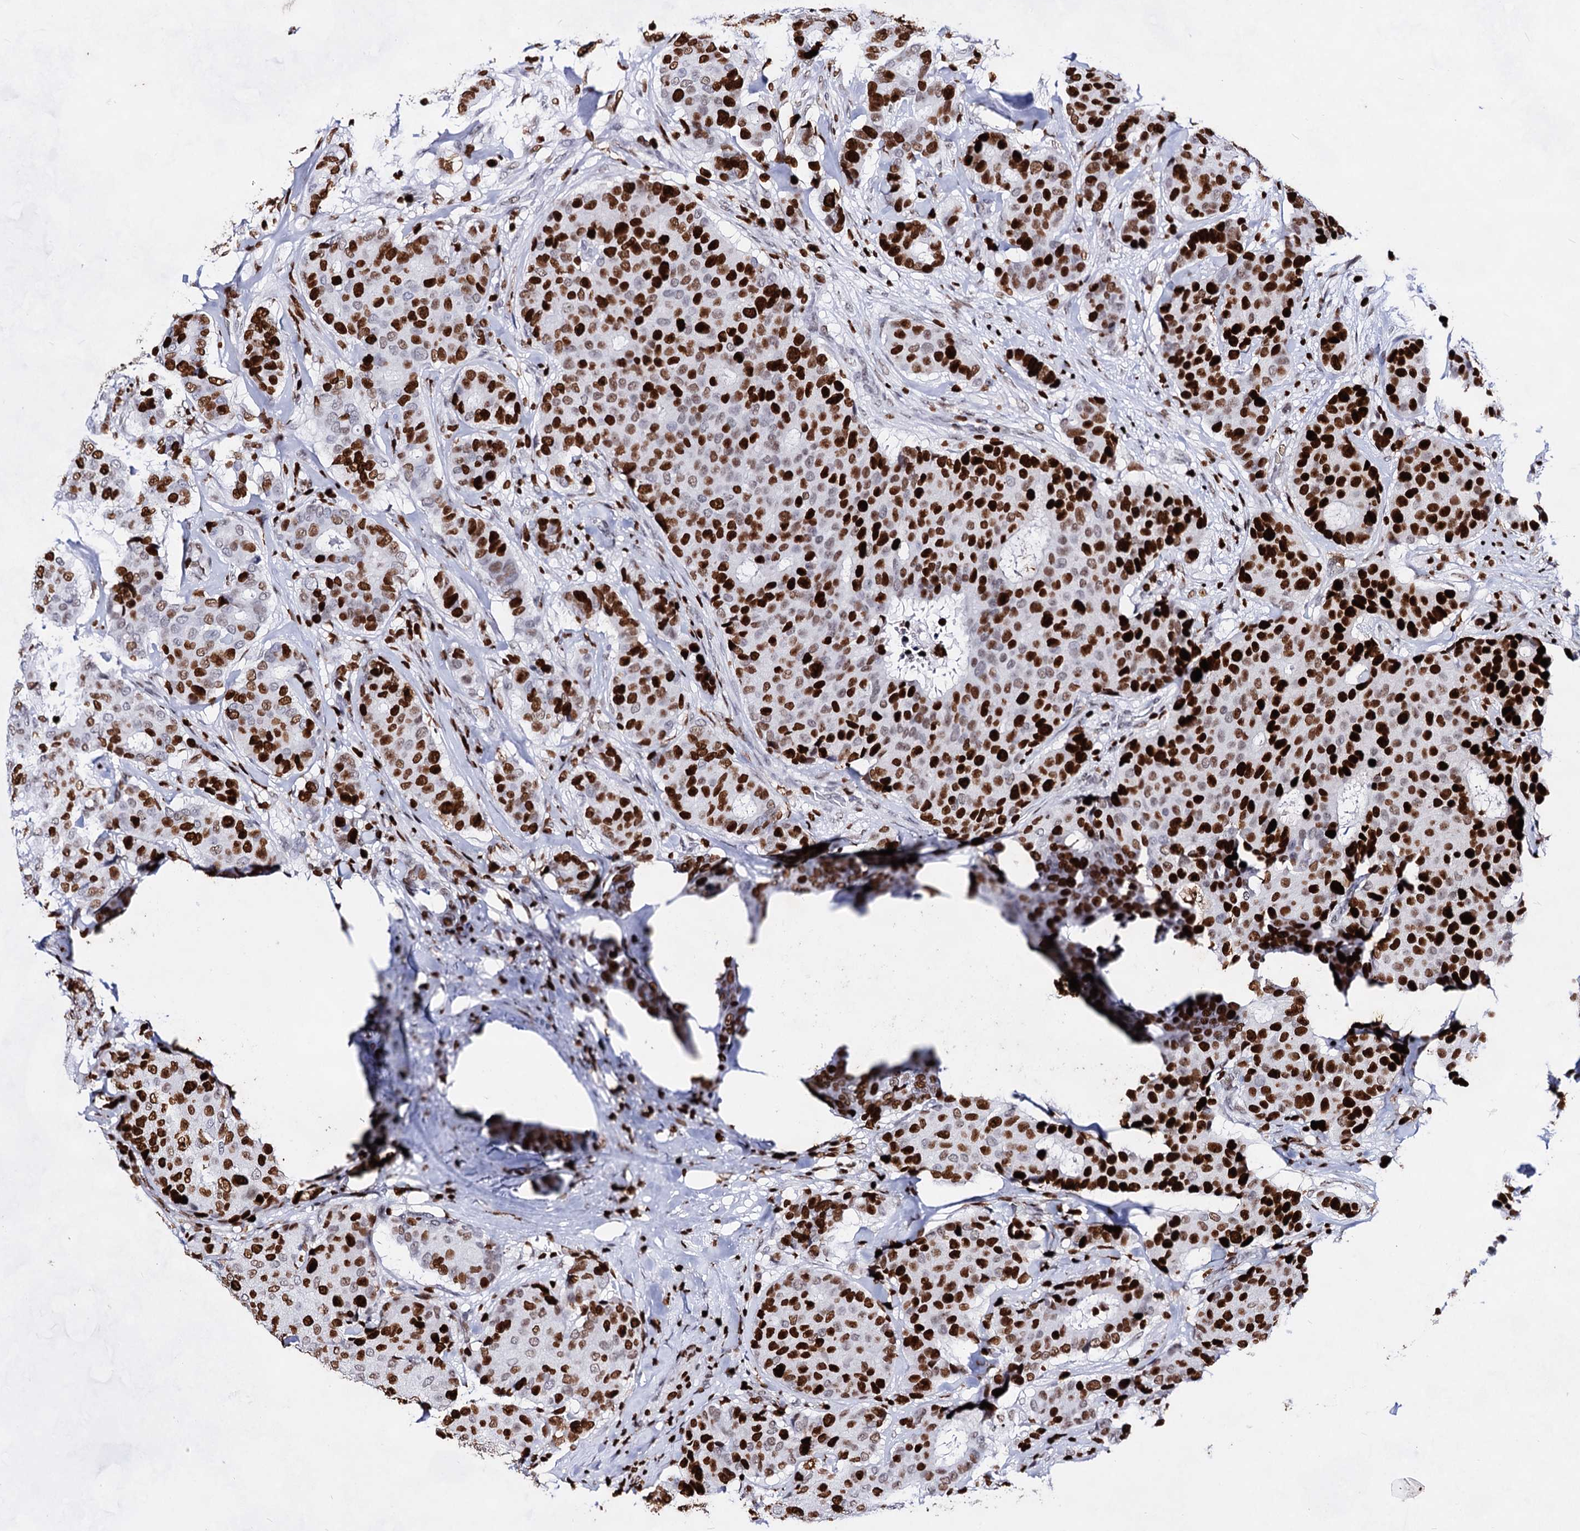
{"staining": {"intensity": "strong", "quantity": ">75%", "location": "nuclear"}, "tissue": "breast cancer", "cell_type": "Tumor cells", "image_type": "cancer", "snomed": [{"axis": "morphology", "description": "Duct carcinoma"}, {"axis": "topography", "description": "Breast"}], "caption": "The immunohistochemical stain shows strong nuclear expression in tumor cells of breast intraductal carcinoma tissue.", "gene": "HMGB2", "patient": {"sex": "female", "age": 75}}